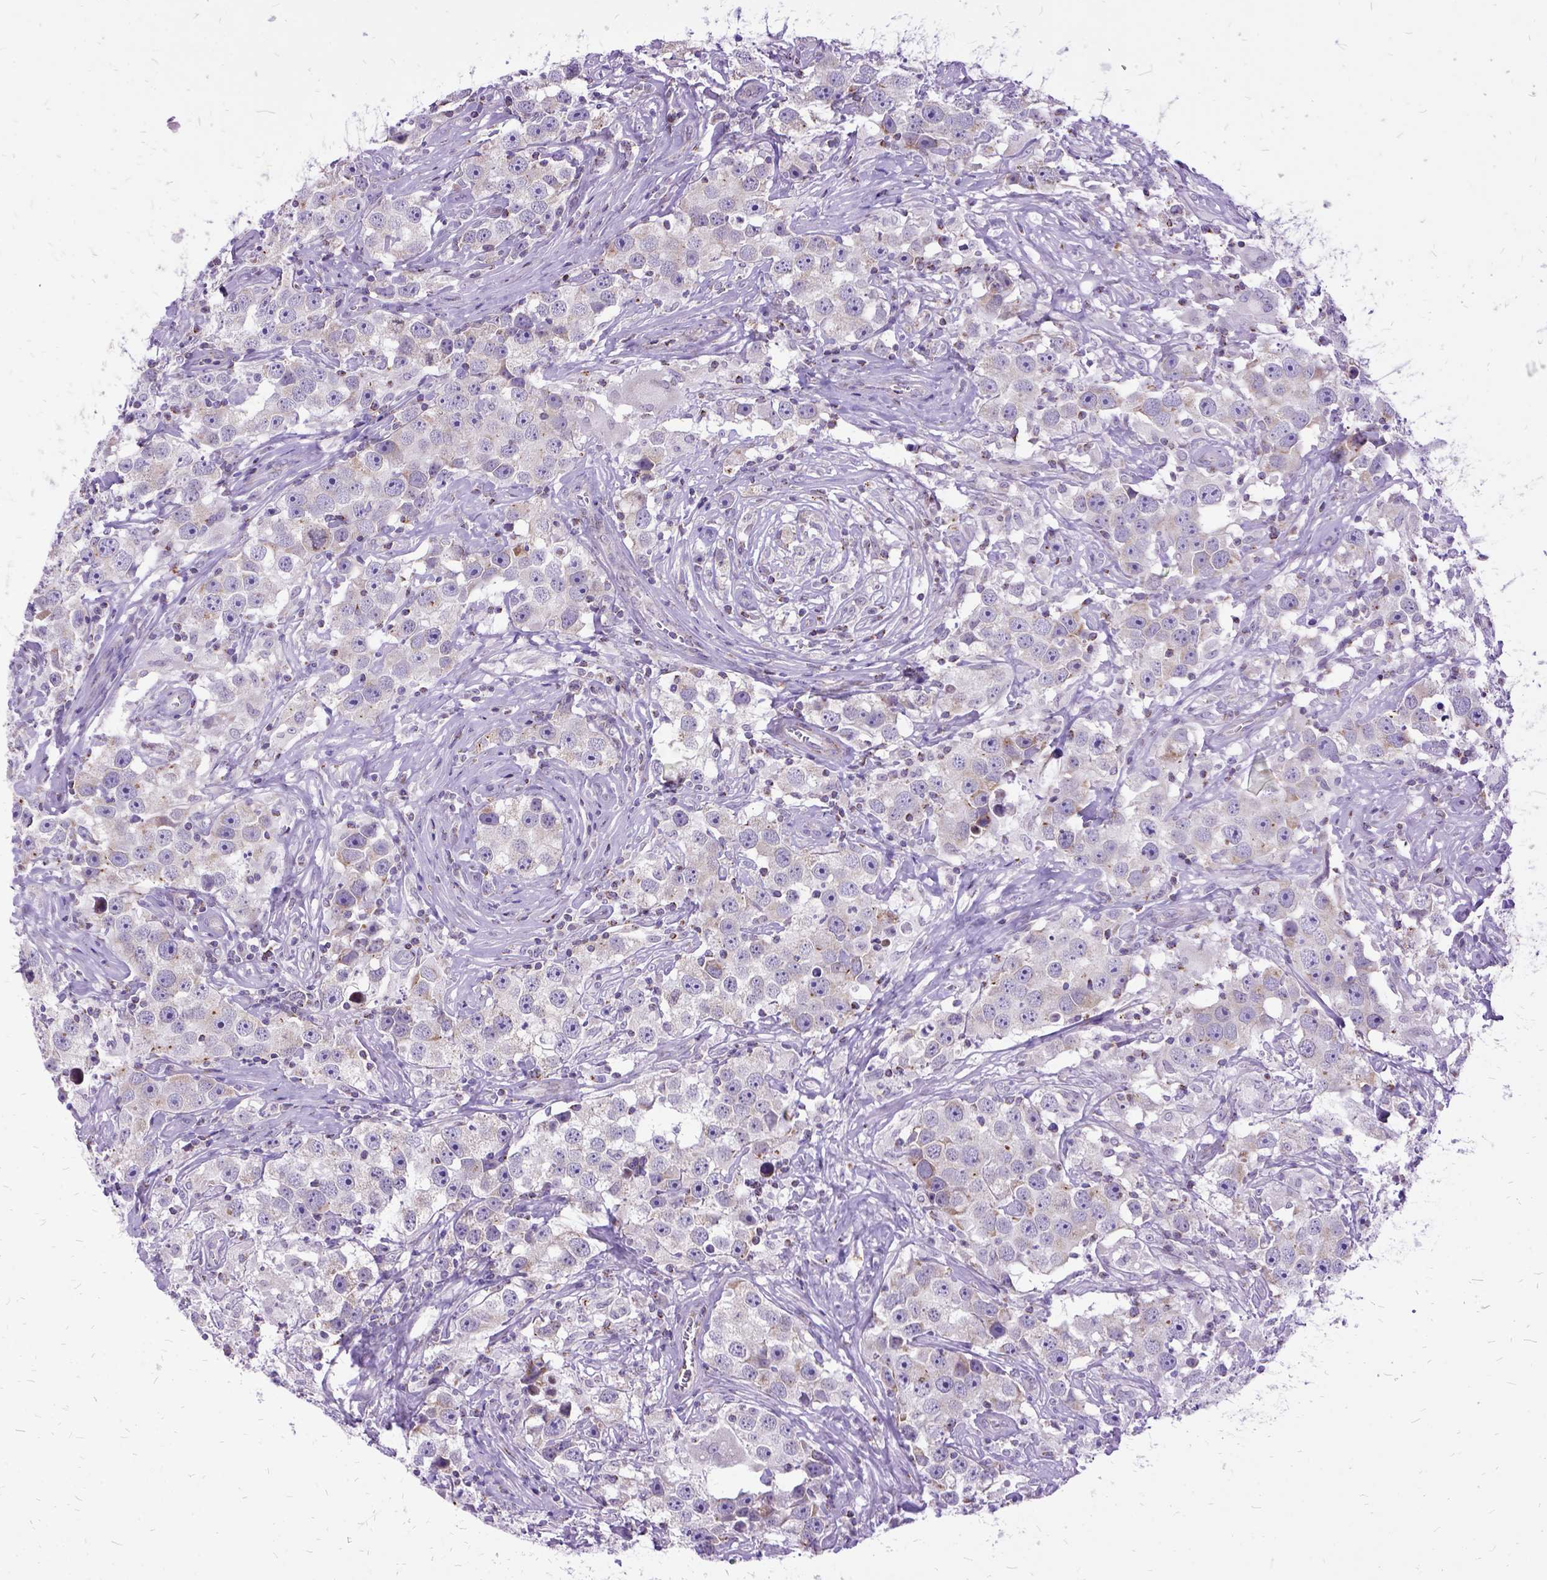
{"staining": {"intensity": "weak", "quantity": "<25%", "location": "cytoplasmic/membranous"}, "tissue": "testis cancer", "cell_type": "Tumor cells", "image_type": "cancer", "snomed": [{"axis": "morphology", "description": "Seminoma, NOS"}, {"axis": "topography", "description": "Testis"}], "caption": "An immunohistochemistry (IHC) histopathology image of testis cancer (seminoma) is shown. There is no staining in tumor cells of testis cancer (seminoma).", "gene": "OXCT1", "patient": {"sex": "male", "age": 49}}